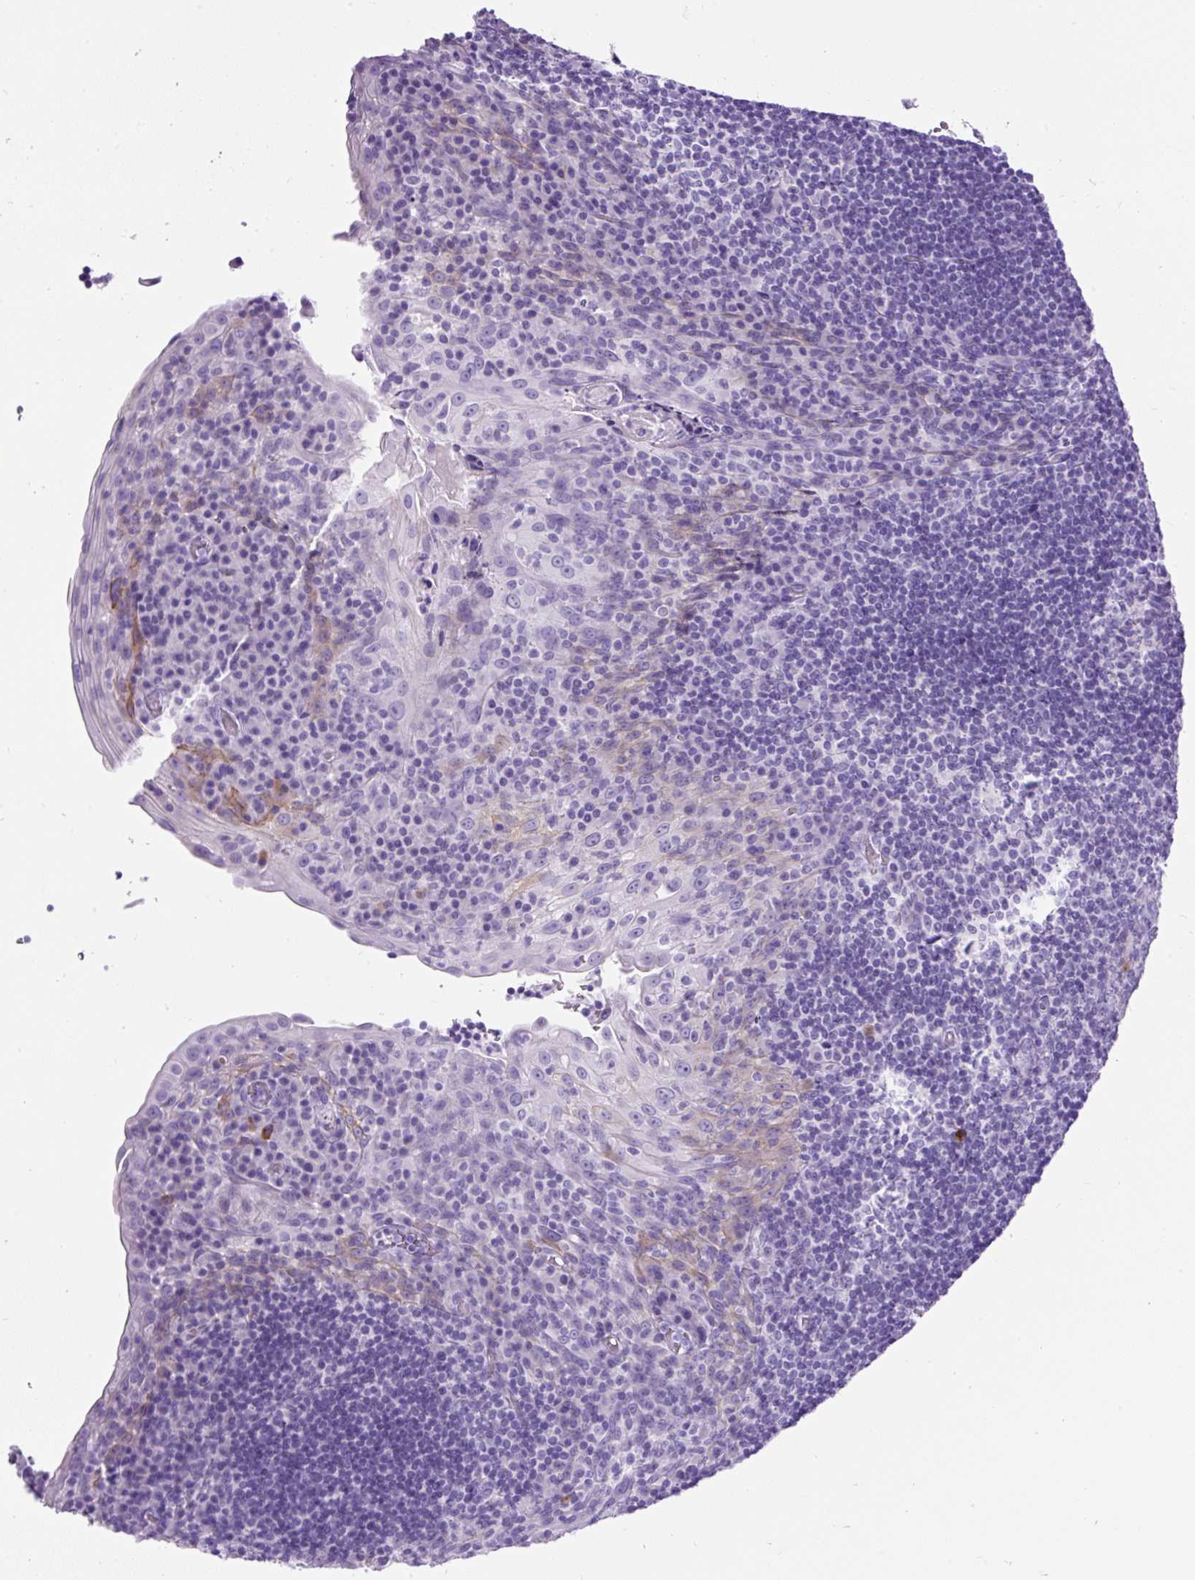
{"staining": {"intensity": "negative", "quantity": "none", "location": "none"}, "tissue": "tonsil", "cell_type": "Germinal center cells", "image_type": "normal", "snomed": [{"axis": "morphology", "description": "Normal tissue, NOS"}, {"axis": "topography", "description": "Tonsil"}], "caption": "A high-resolution histopathology image shows immunohistochemistry (IHC) staining of unremarkable tonsil, which demonstrates no significant staining in germinal center cells. The staining was performed using DAB (3,3'-diaminobenzidine) to visualize the protein expression in brown, while the nuclei were stained in blue with hematoxylin (Magnification: 20x).", "gene": "PDIA2", "patient": {"sex": "male", "age": 17}}